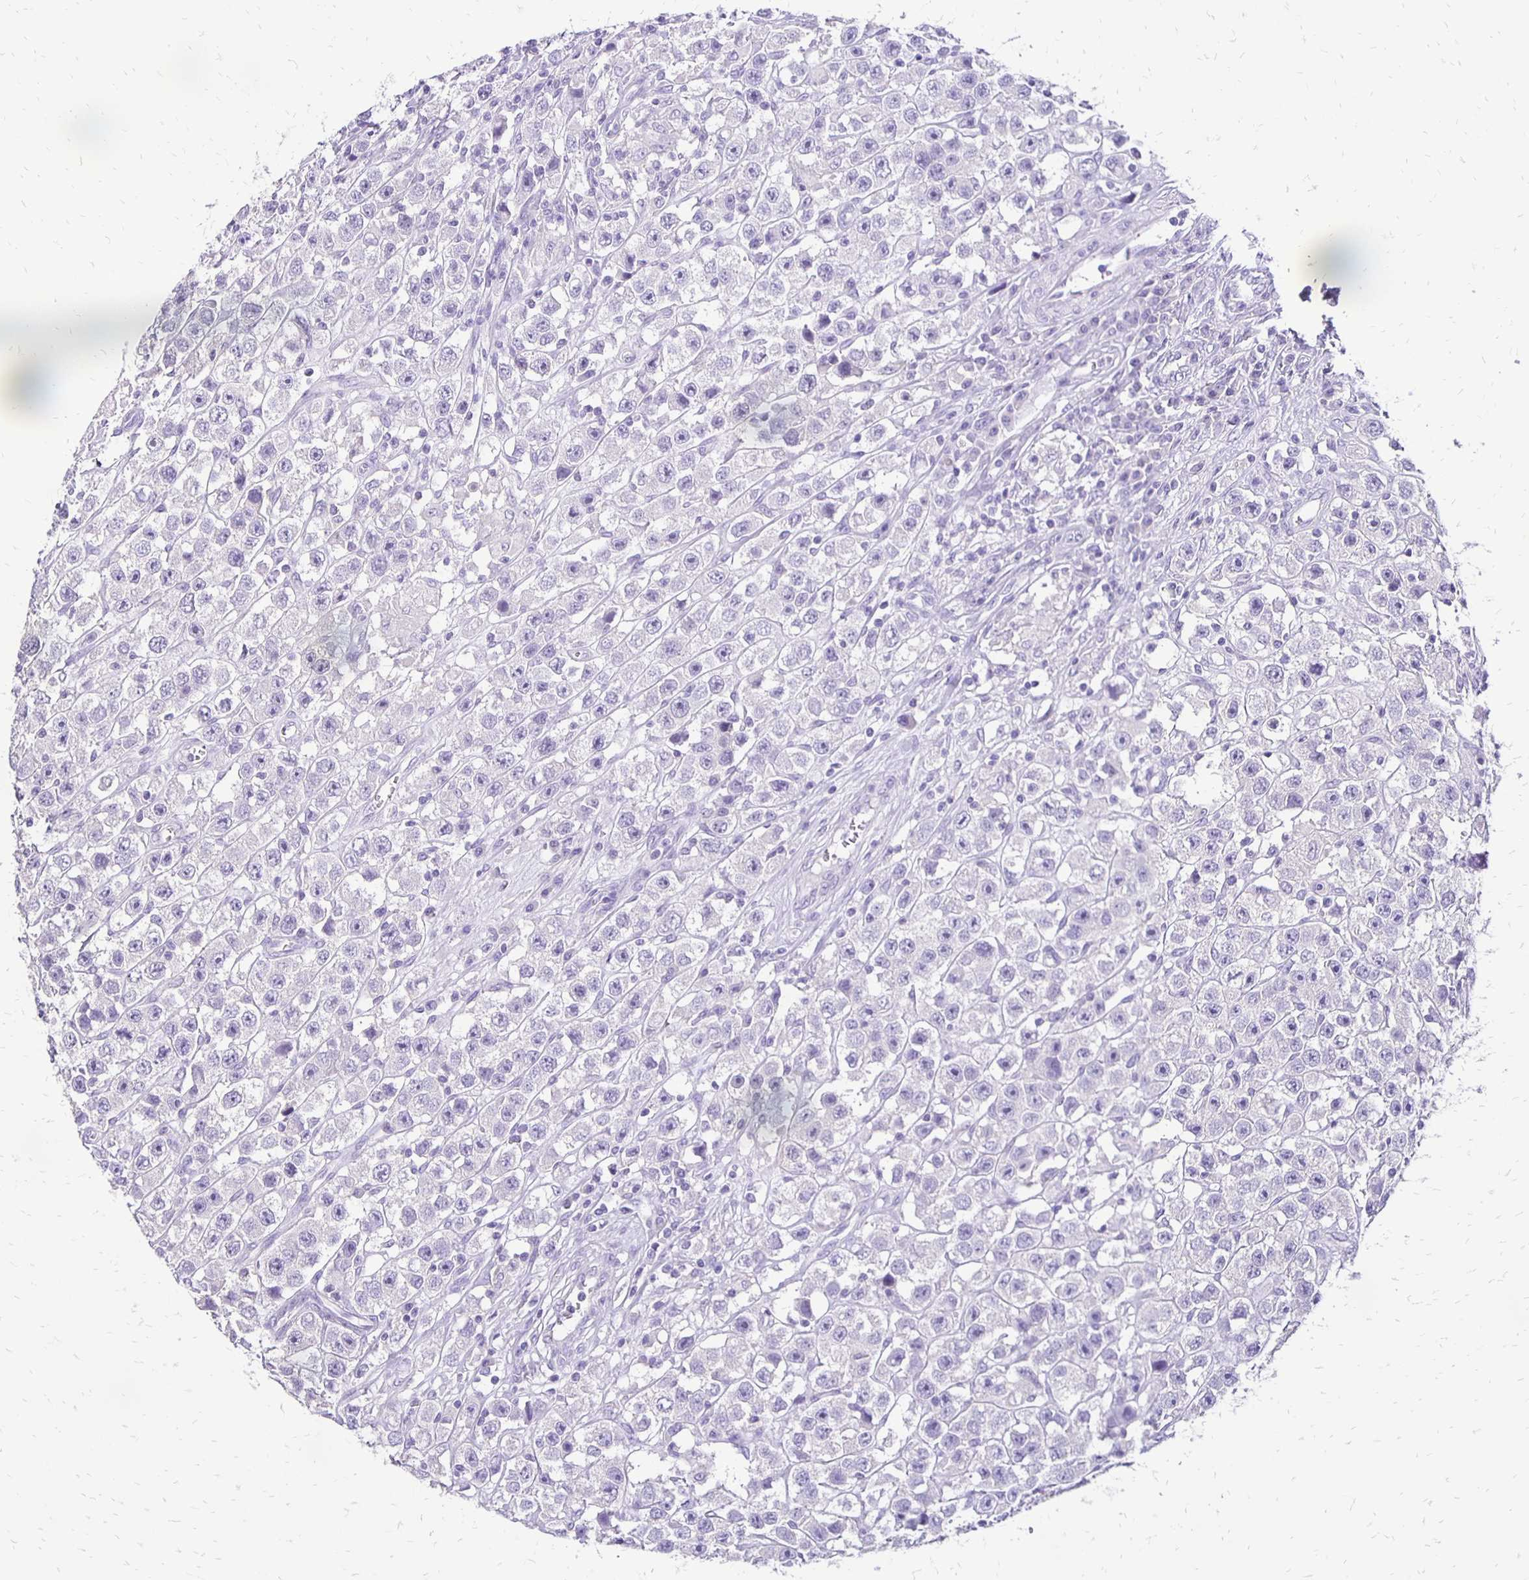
{"staining": {"intensity": "negative", "quantity": "none", "location": "none"}, "tissue": "testis cancer", "cell_type": "Tumor cells", "image_type": "cancer", "snomed": [{"axis": "morphology", "description": "Seminoma, NOS"}, {"axis": "topography", "description": "Testis"}], "caption": "Immunohistochemical staining of human seminoma (testis) exhibits no significant staining in tumor cells. (Brightfield microscopy of DAB IHC at high magnification).", "gene": "ANKRD45", "patient": {"sex": "male", "age": 45}}